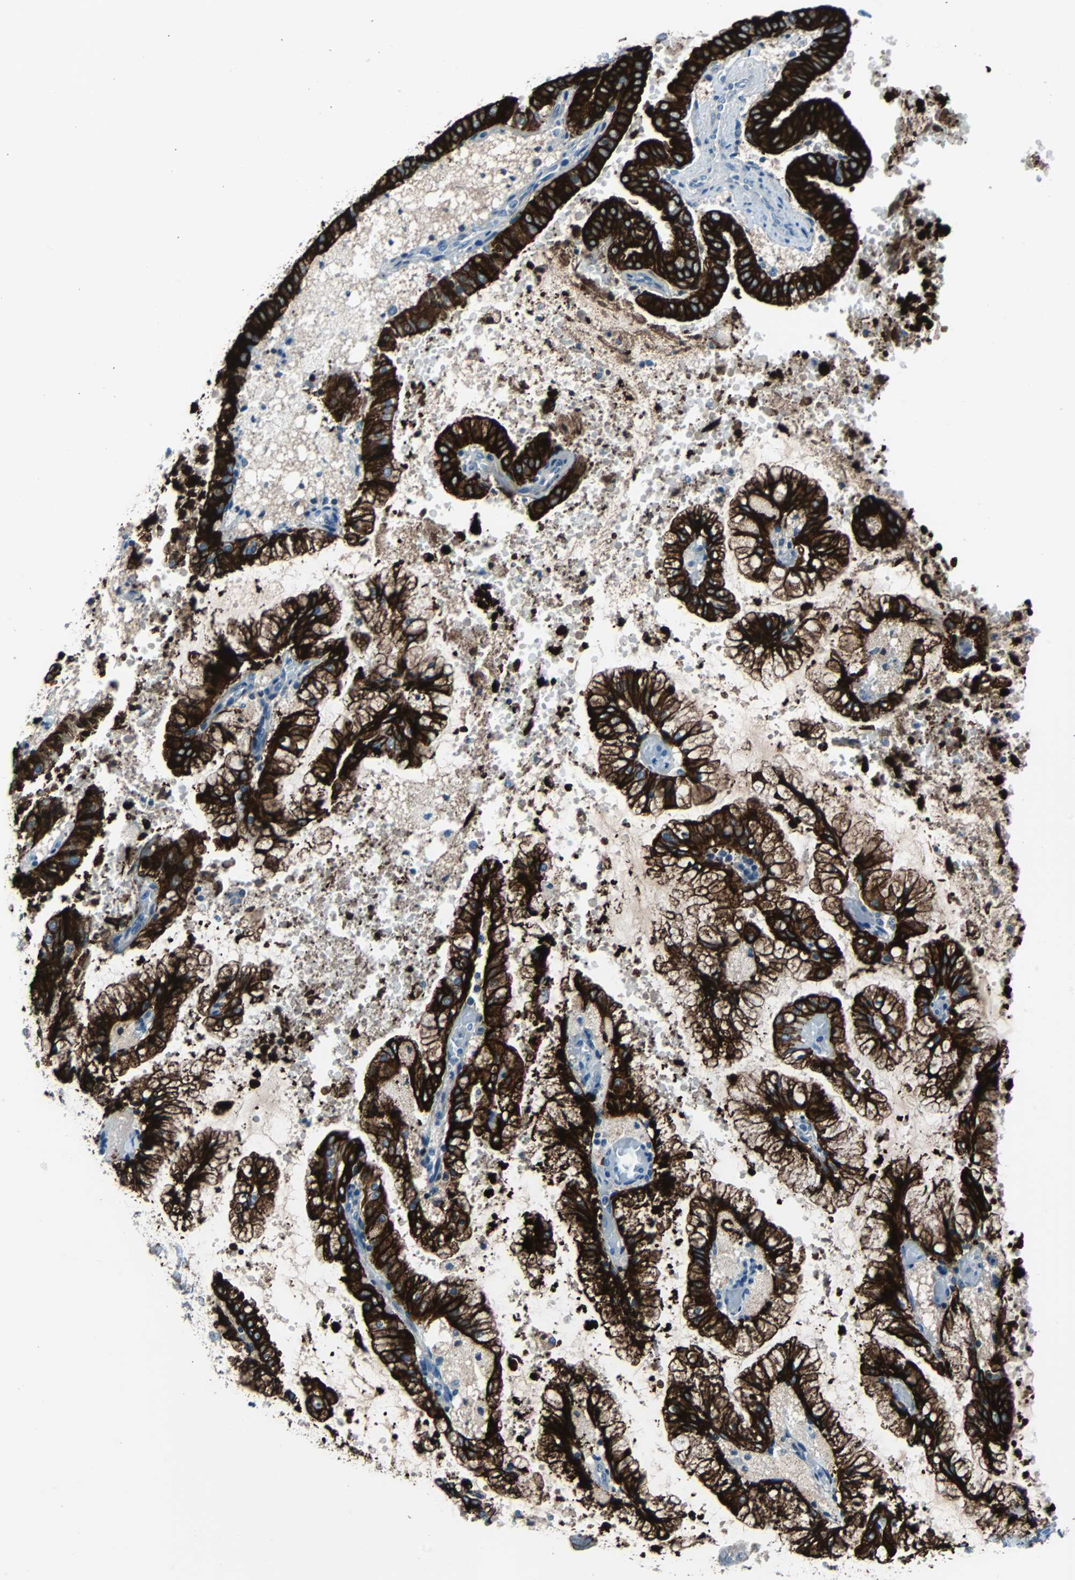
{"staining": {"intensity": "strong", "quantity": ">75%", "location": "cytoplasmic/membranous"}, "tissue": "endometrial cancer", "cell_type": "Tumor cells", "image_type": "cancer", "snomed": [{"axis": "morphology", "description": "Adenocarcinoma, NOS"}, {"axis": "topography", "description": "Endometrium"}], "caption": "IHC micrograph of endometrial cancer (adenocarcinoma) stained for a protein (brown), which demonstrates high levels of strong cytoplasmic/membranous expression in about >75% of tumor cells.", "gene": "KRT7", "patient": {"sex": "female", "age": 63}}